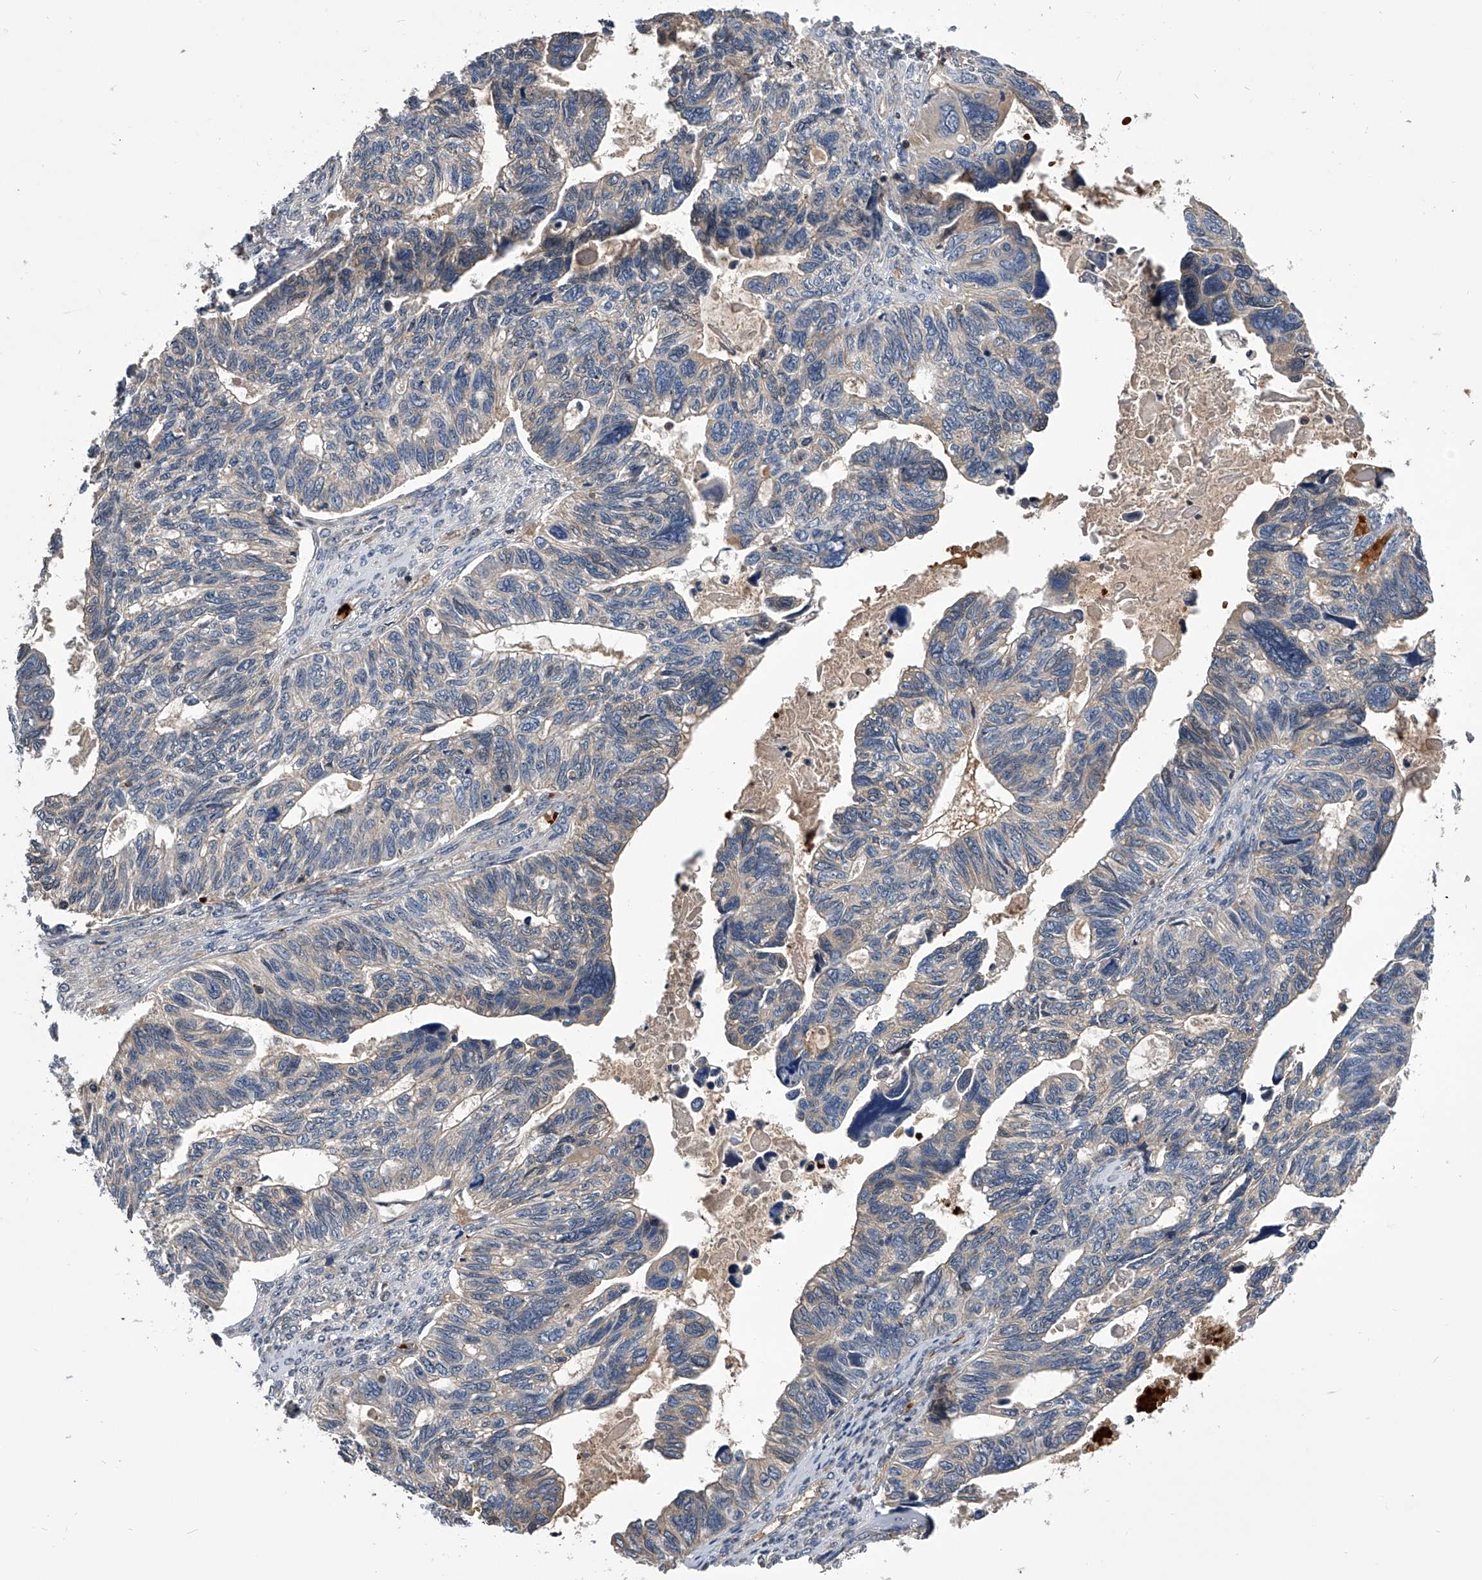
{"staining": {"intensity": "negative", "quantity": "none", "location": "none"}, "tissue": "ovarian cancer", "cell_type": "Tumor cells", "image_type": "cancer", "snomed": [{"axis": "morphology", "description": "Cystadenocarcinoma, serous, NOS"}, {"axis": "topography", "description": "Ovary"}], "caption": "DAB immunohistochemical staining of ovarian serous cystadenocarcinoma shows no significant positivity in tumor cells.", "gene": "ZNF30", "patient": {"sex": "female", "age": 79}}